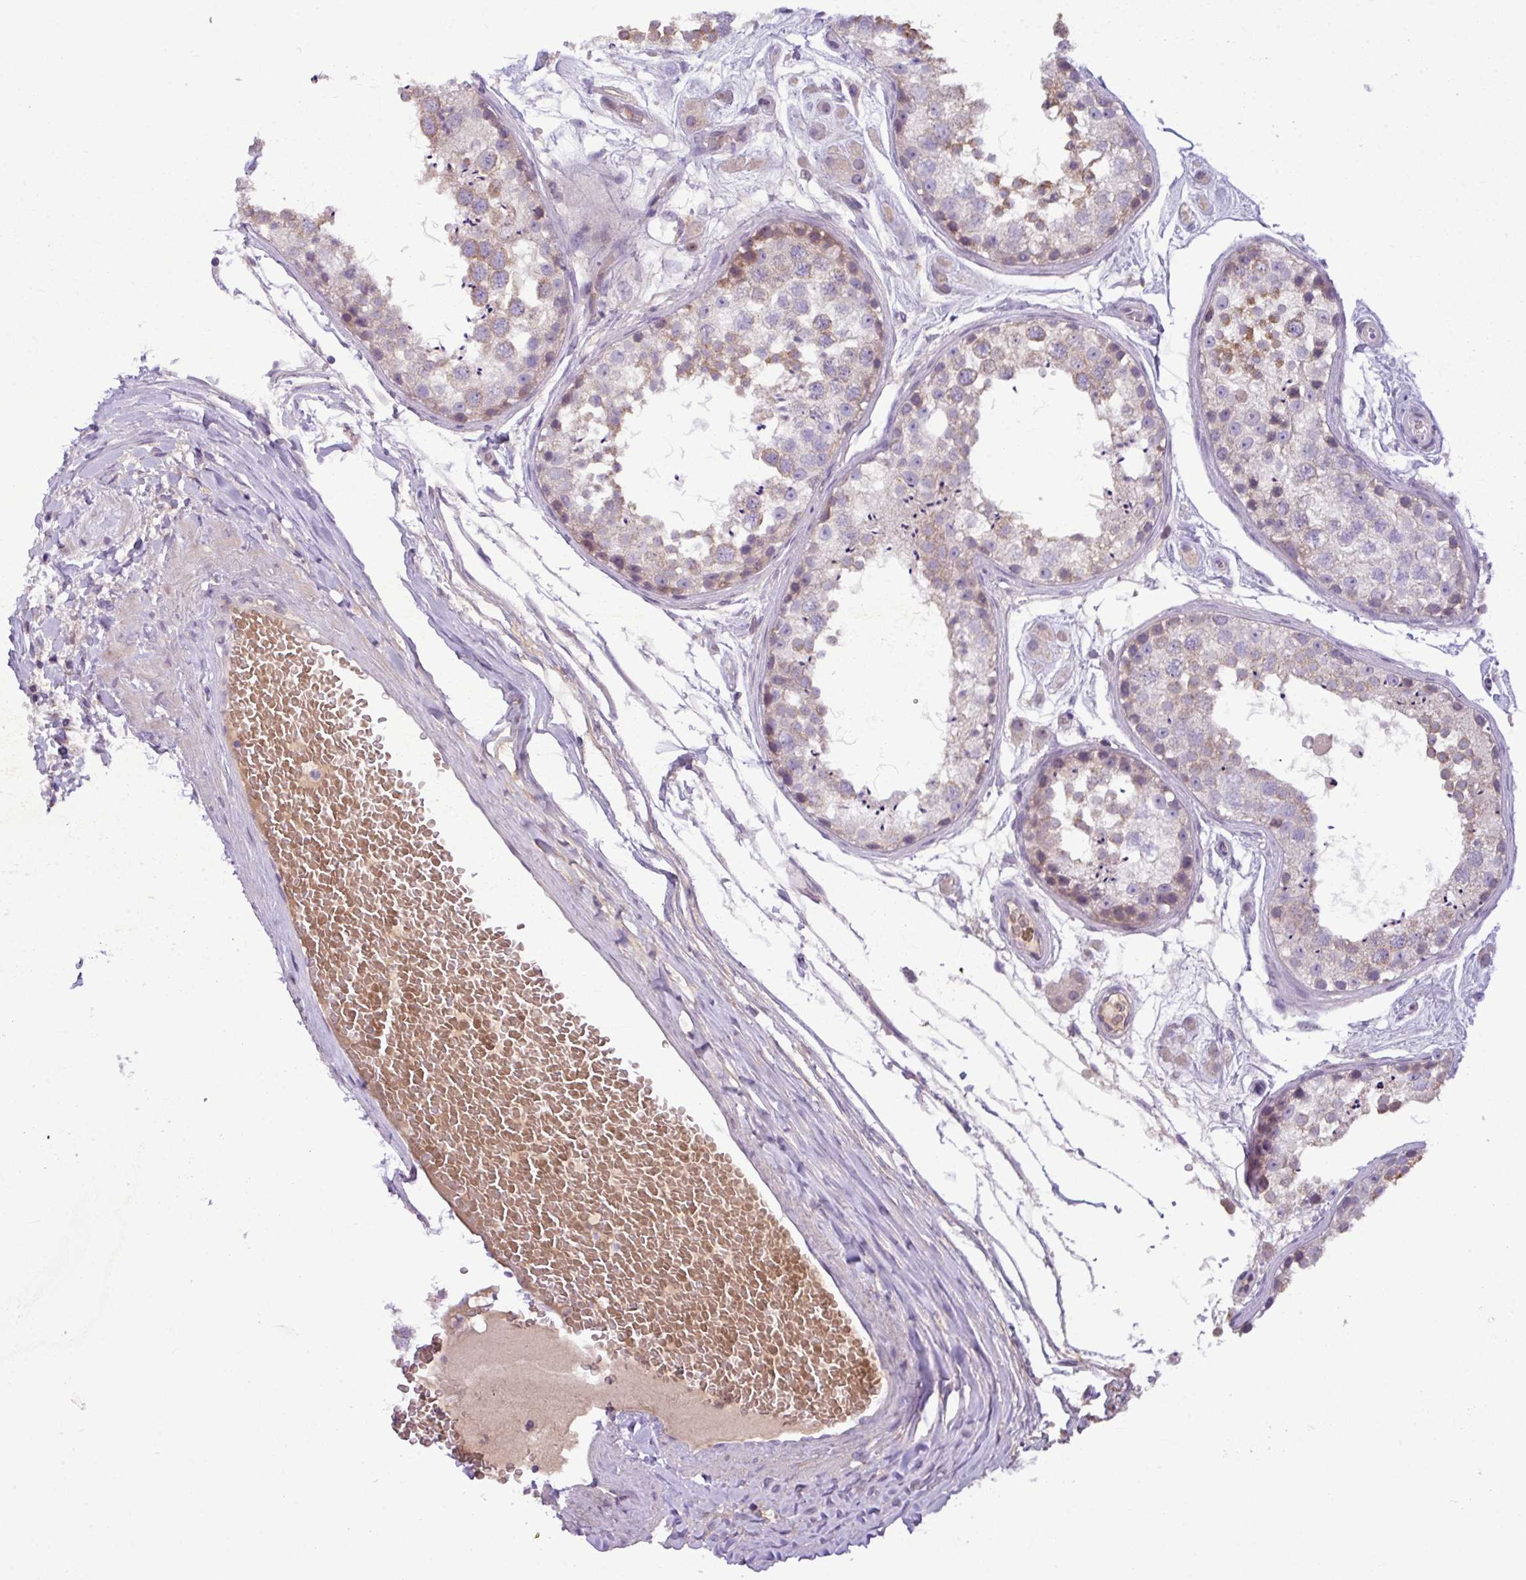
{"staining": {"intensity": "moderate", "quantity": "<25%", "location": "cytoplasmic/membranous"}, "tissue": "testis", "cell_type": "Cells in seminiferous ducts", "image_type": "normal", "snomed": [{"axis": "morphology", "description": "Normal tissue, NOS"}, {"axis": "topography", "description": "Testis"}], "caption": "Moderate cytoplasmic/membranous positivity for a protein is identified in about <25% of cells in seminiferous ducts of normal testis using immunohistochemistry (IHC).", "gene": "IL17A", "patient": {"sex": "male", "age": 25}}